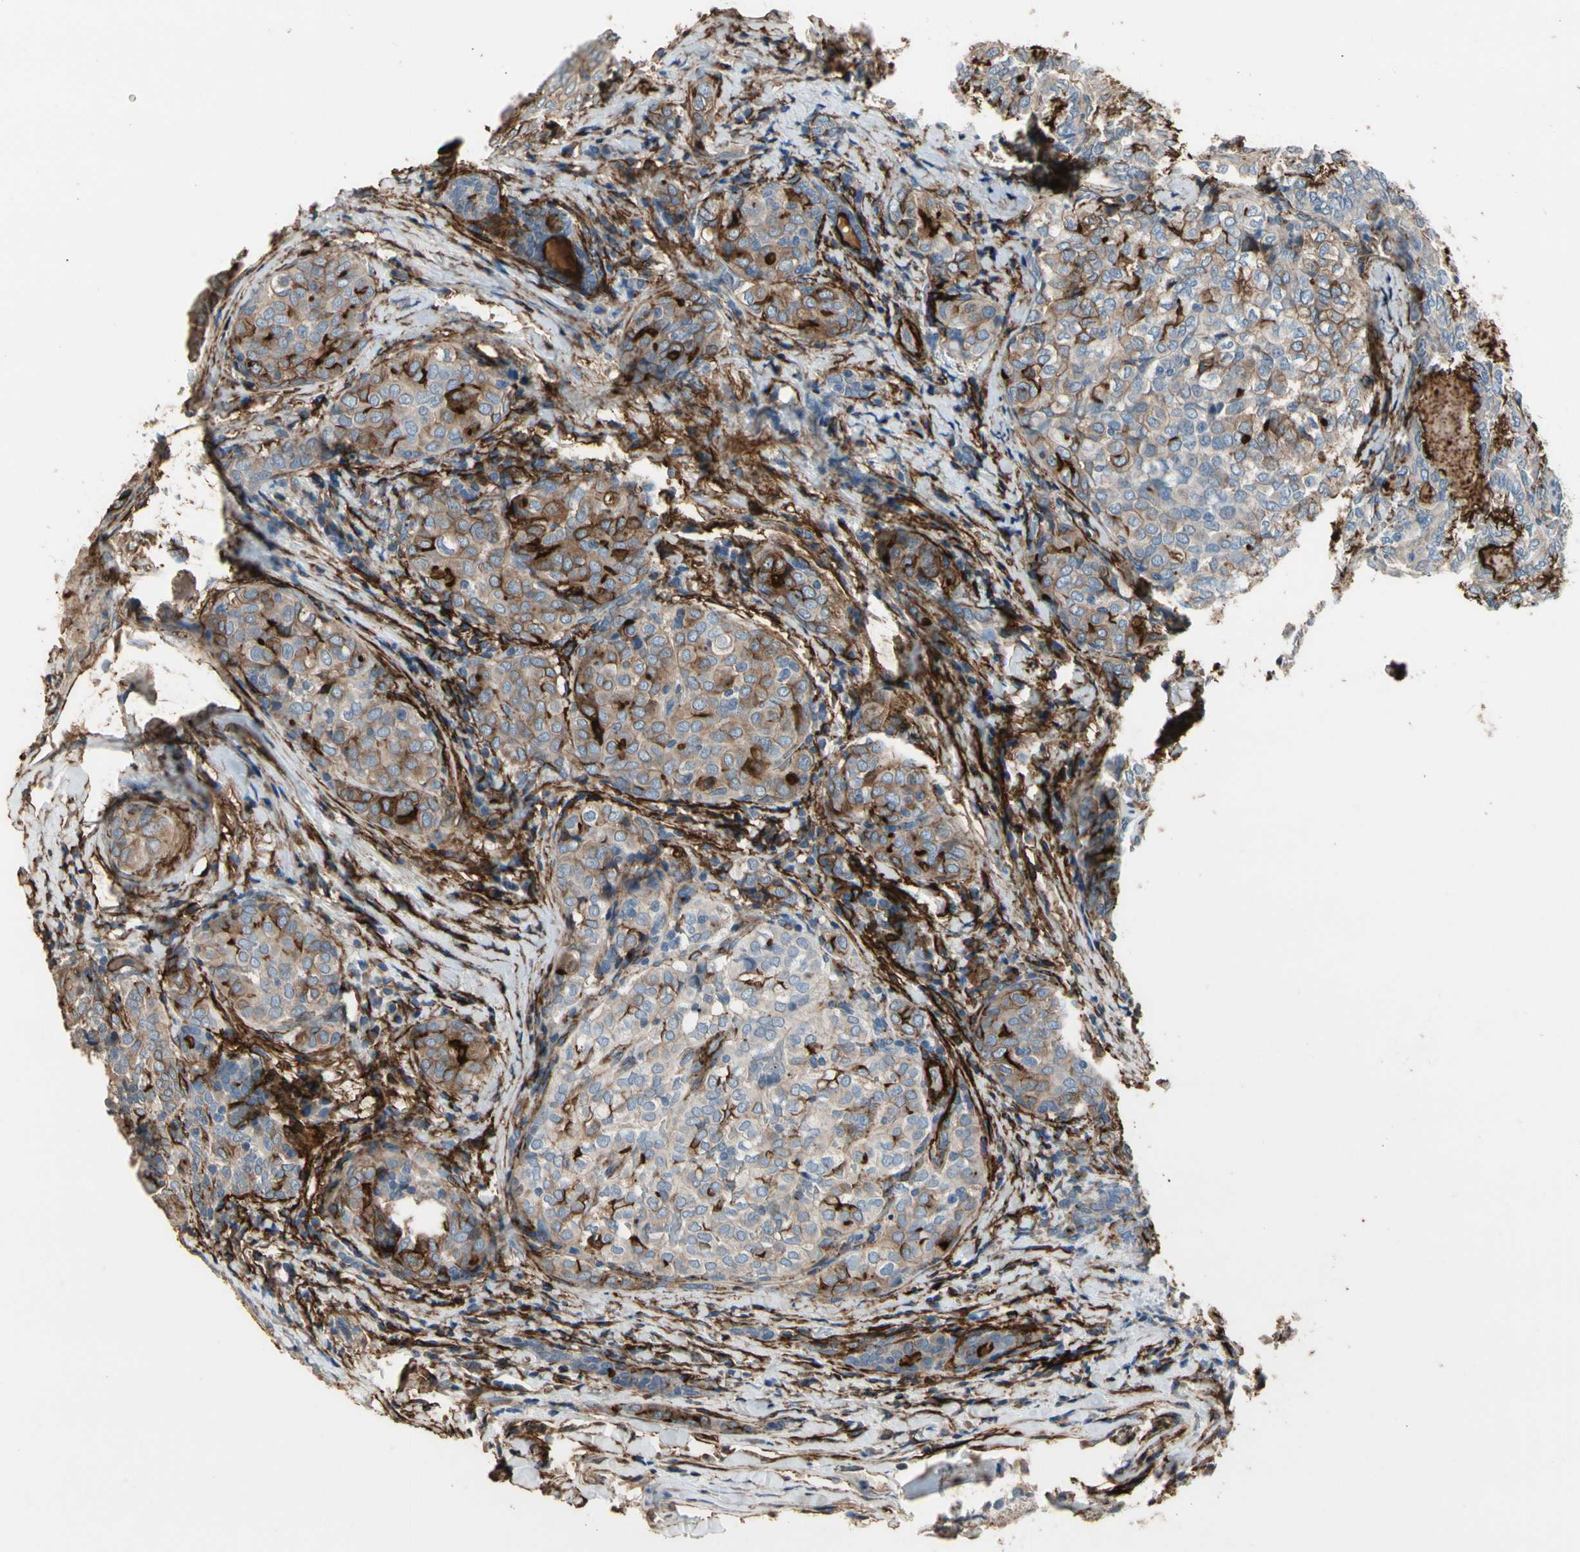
{"staining": {"intensity": "moderate", "quantity": ">75%", "location": "cytoplasmic/membranous"}, "tissue": "thyroid cancer", "cell_type": "Tumor cells", "image_type": "cancer", "snomed": [{"axis": "morphology", "description": "Normal tissue, NOS"}, {"axis": "morphology", "description": "Papillary adenocarcinoma, NOS"}, {"axis": "topography", "description": "Thyroid gland"}], "caption": "Human thyroid cancer (papillary adenocarcinoma) stained for a protein (brown) exhibits moderate cytoplasmic/membranous positive positivity in approximately >75% of tumor cells.", "gene": "SUSD2", "patient": {"sex": "female", "age": 30}}